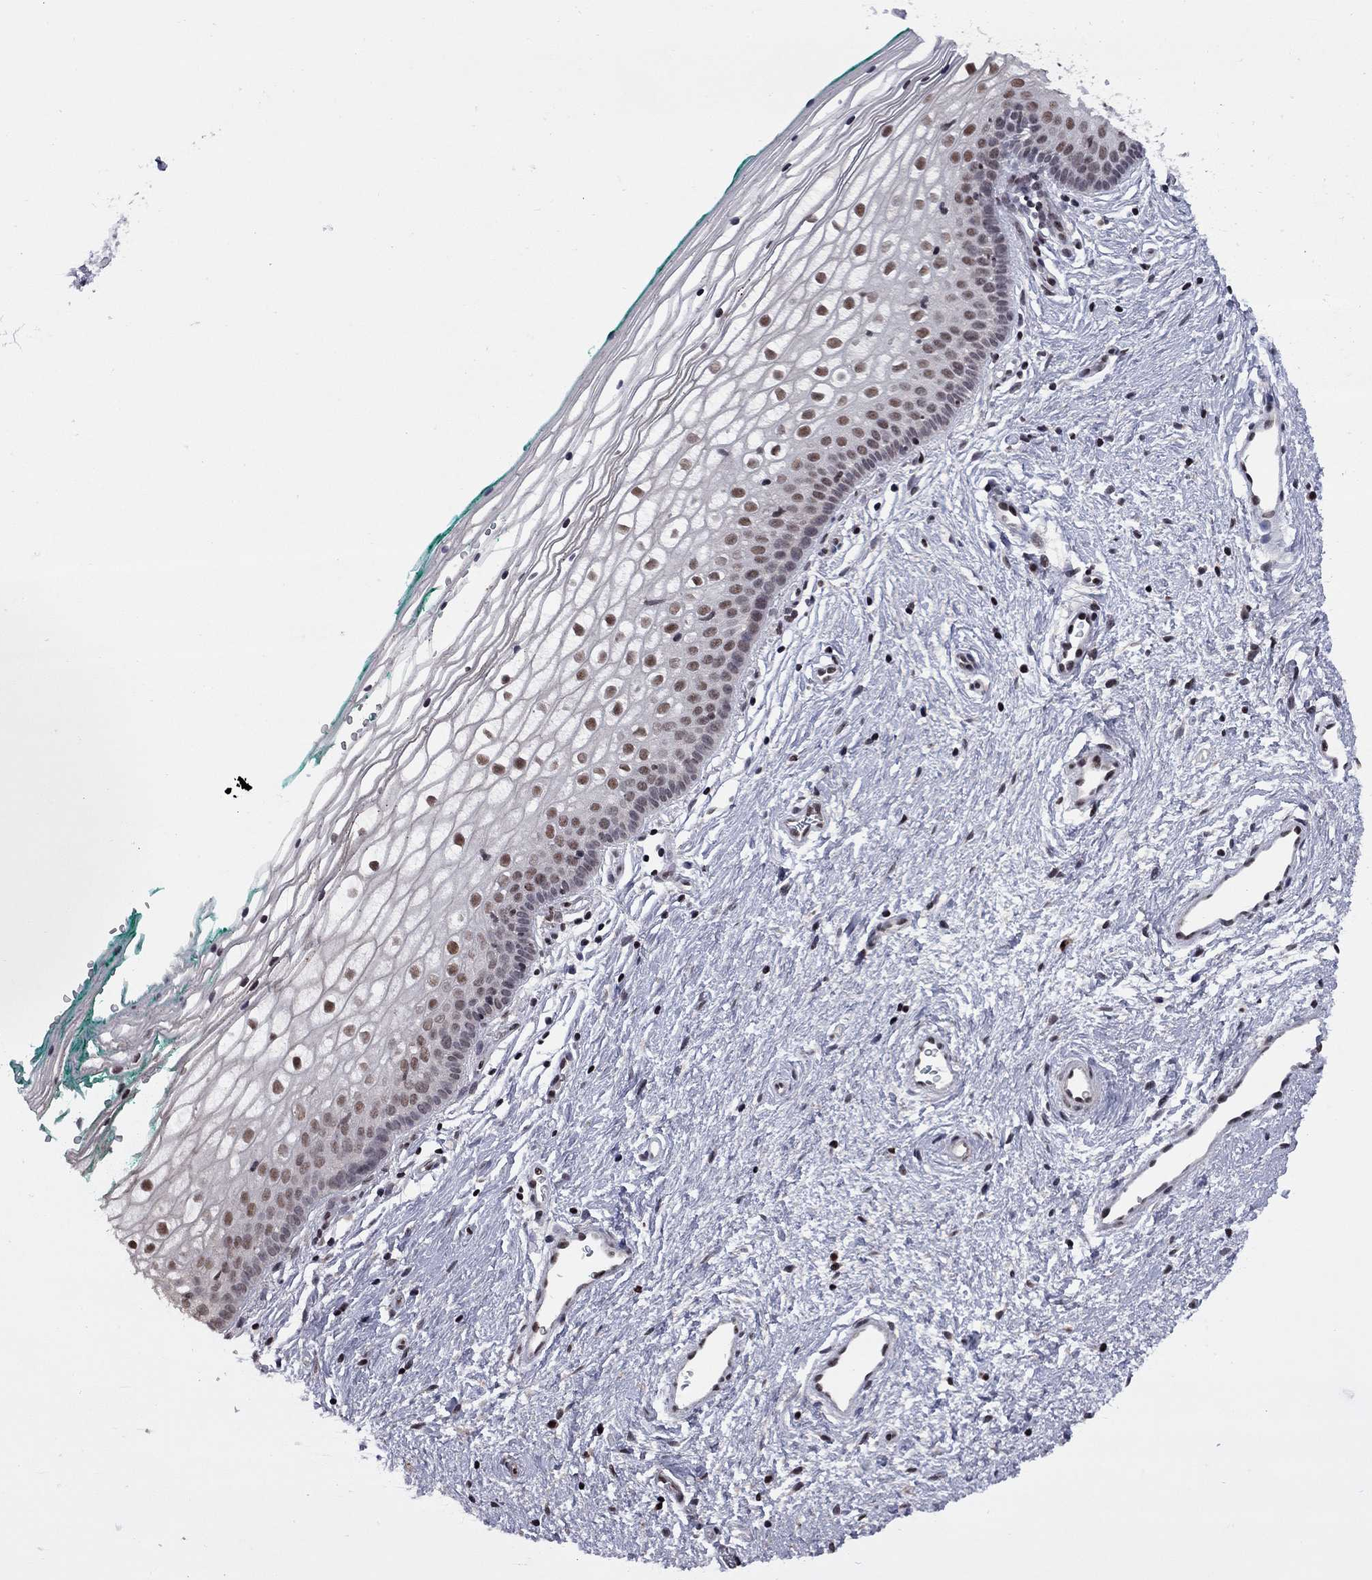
{"staining": {"intensity": "strong", "quantity": "<25%", "location": "cytoplasmic/membranous"}, "tissue": "vagina", "cell_type": "Squamous epithelial cells", "image_type": "normal", "snomed": [{"axis": "morphology", "description": "Normal tissue, NOS"}, {"axis": "topography", "description": "Vagina"}], "caption": "A histopathology image of human vagina stained for a protein displays strong cytoplasmic/membranous brown staining in squamous epithelial cells. Immunohistochemistry (ihc) stains the protein of interest in brown and the nuclei are stained blue.", "gene": "TAF9", "patient": {"sex": "female", "age": 36}}